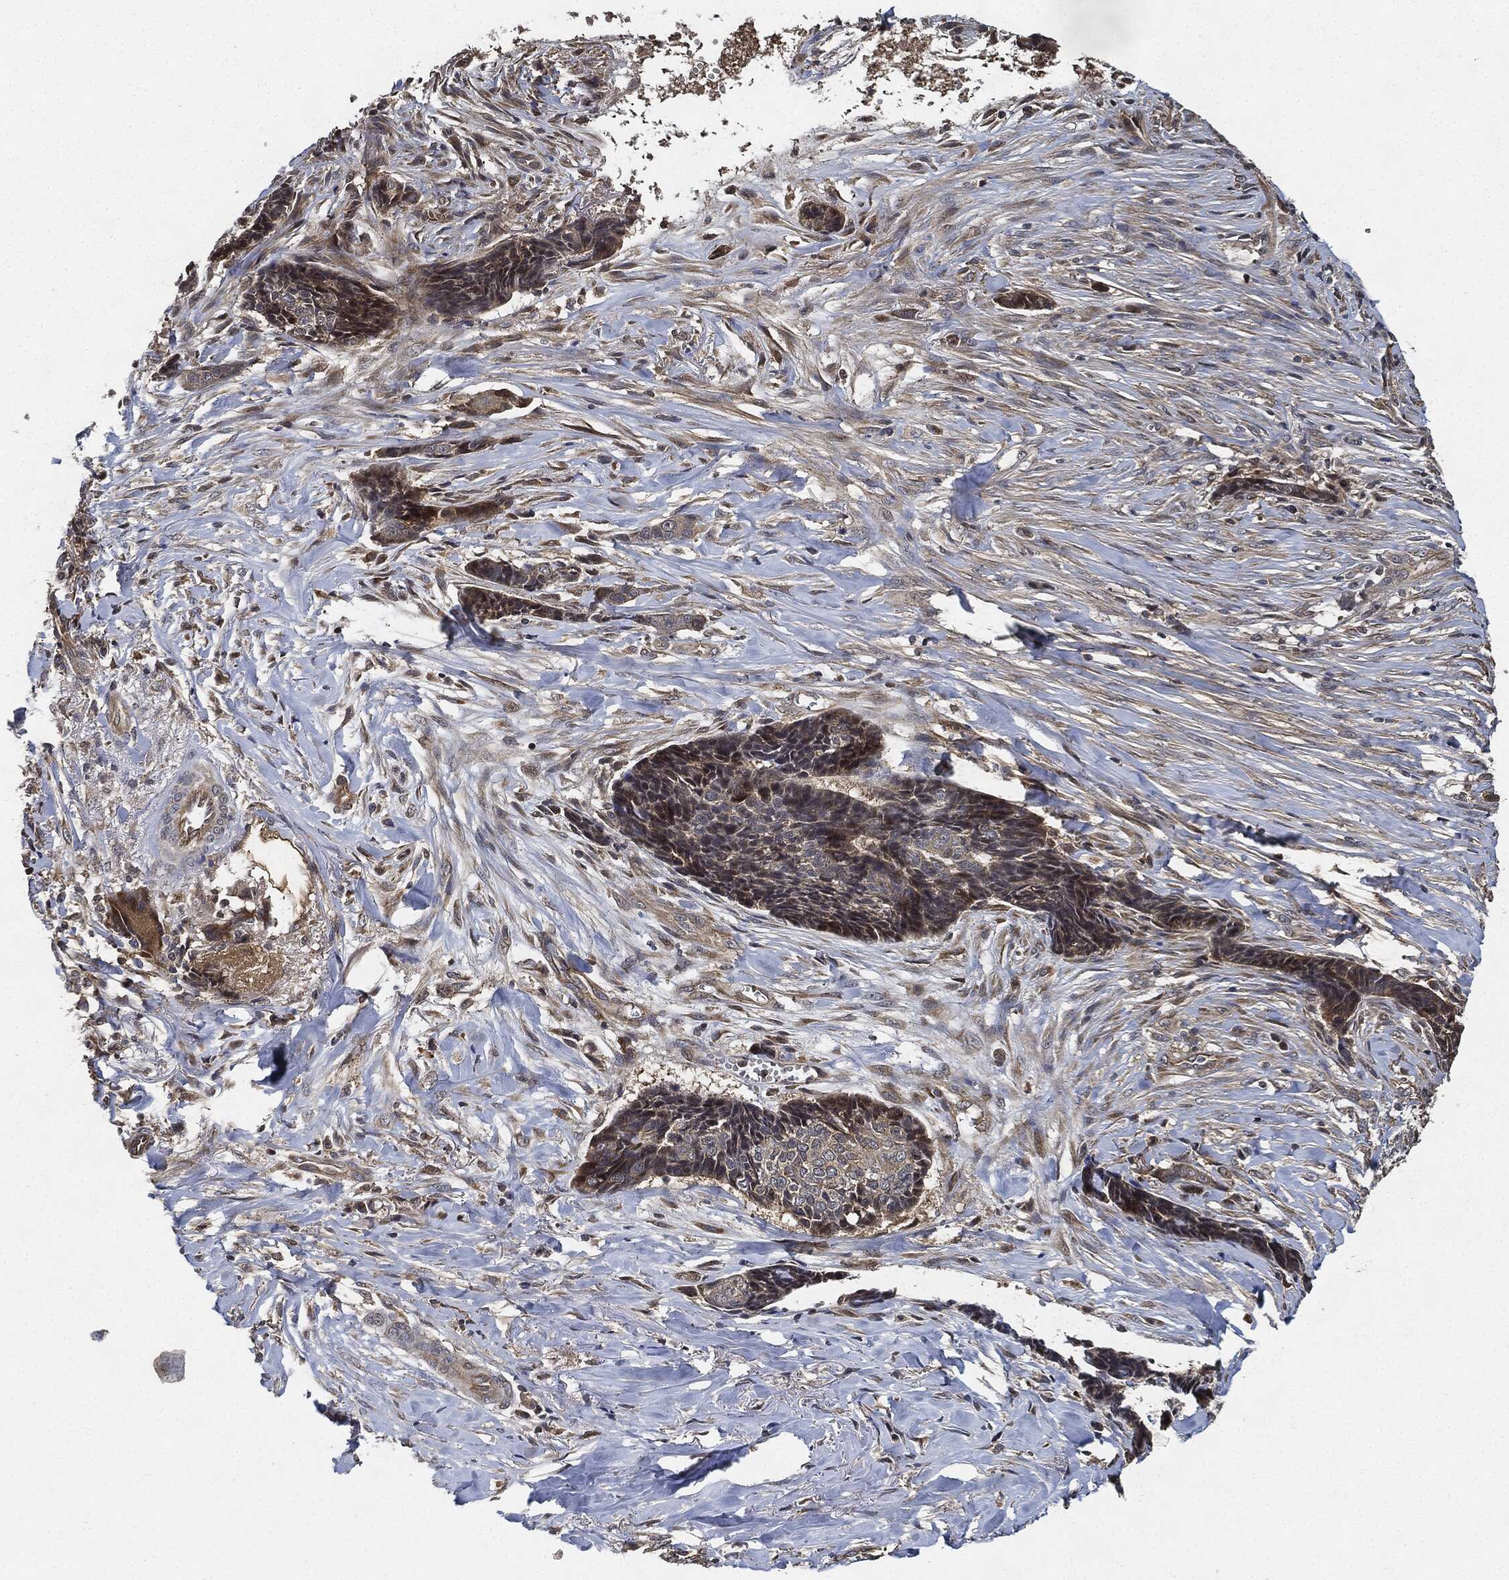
{"staining": {"intensity": "weak", "quantity": ">75%", "location": "cytoplasmic/membranous"}, "tissue": "skin cancer", "cell_type": "Tumor cells", "image_type": "cancer", "snomed": [{"axis": "morphology", "description": "Basal cell carcinoma"}, {"axis": "topography", "description": "Skin"}], "caption": "This is an image of IHC staining of skin basal cell carcinoma, which shows weak staining in the cytoplasmic/membranous of tumor cells.", "gene": "MLST8", "patient": {"sex": "male", "age": 86}}